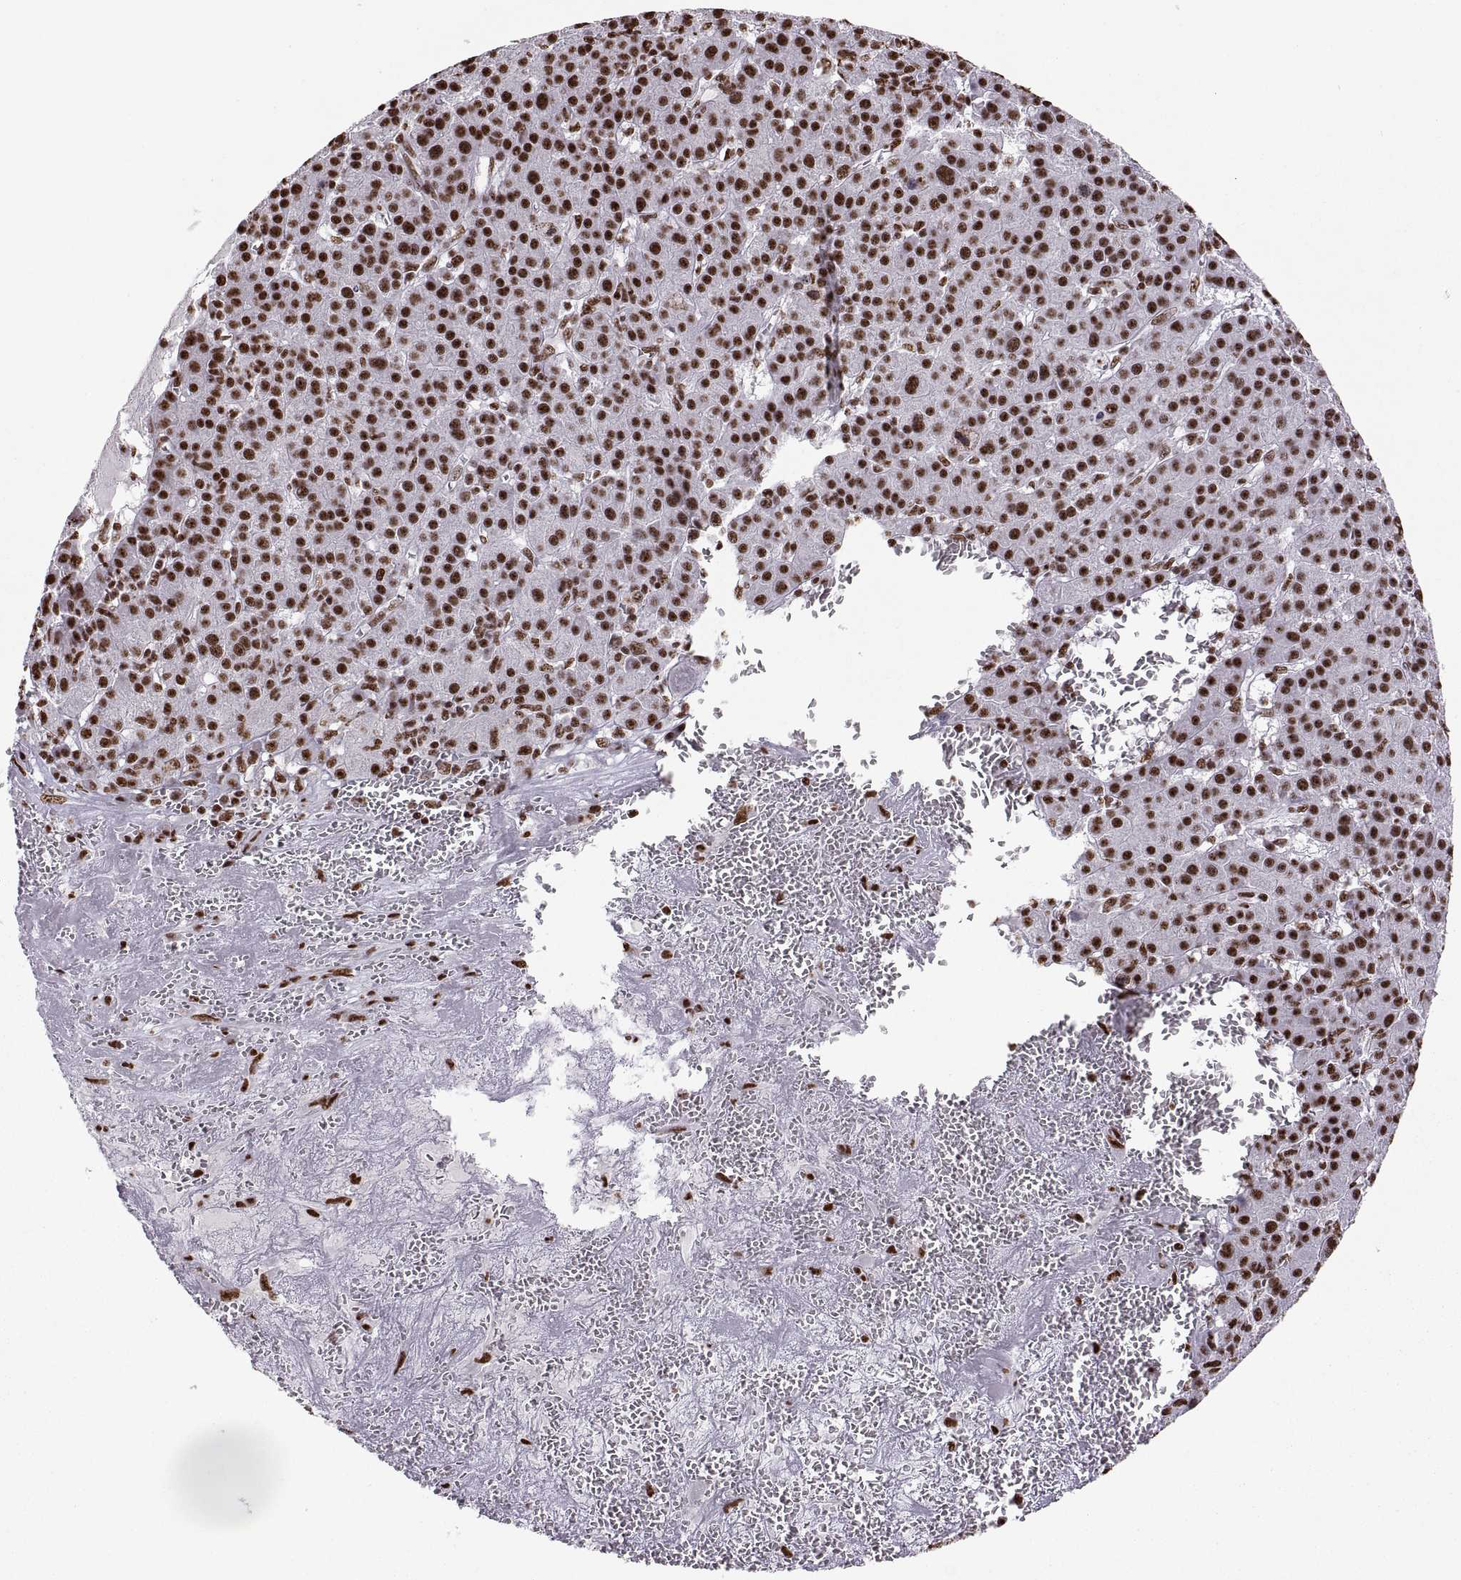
{"staining": {"intensity": "strong", "quantity": ">75%", "location": "nuclear"}, "tissue": "liver cancer", "cell_type": "Tumor cells", "image_type": "cancer", "snomed": [{"axis": "morphology", "description": "Carcinoma, Hepatocellular, NOS"}, {"axis": "topography", "description": "Liver"}], "caption": "Immunohistochemical staining of human liver cancer (hepatocellular carcinoma) demonstrates strong nuclear protein positivity in approximately >75% of tumor cells. (Brightfield microscopy of DAB IHC at high magnification).", "gene": "SNAI1", "patient": {"sex": "female", "age": 60}}